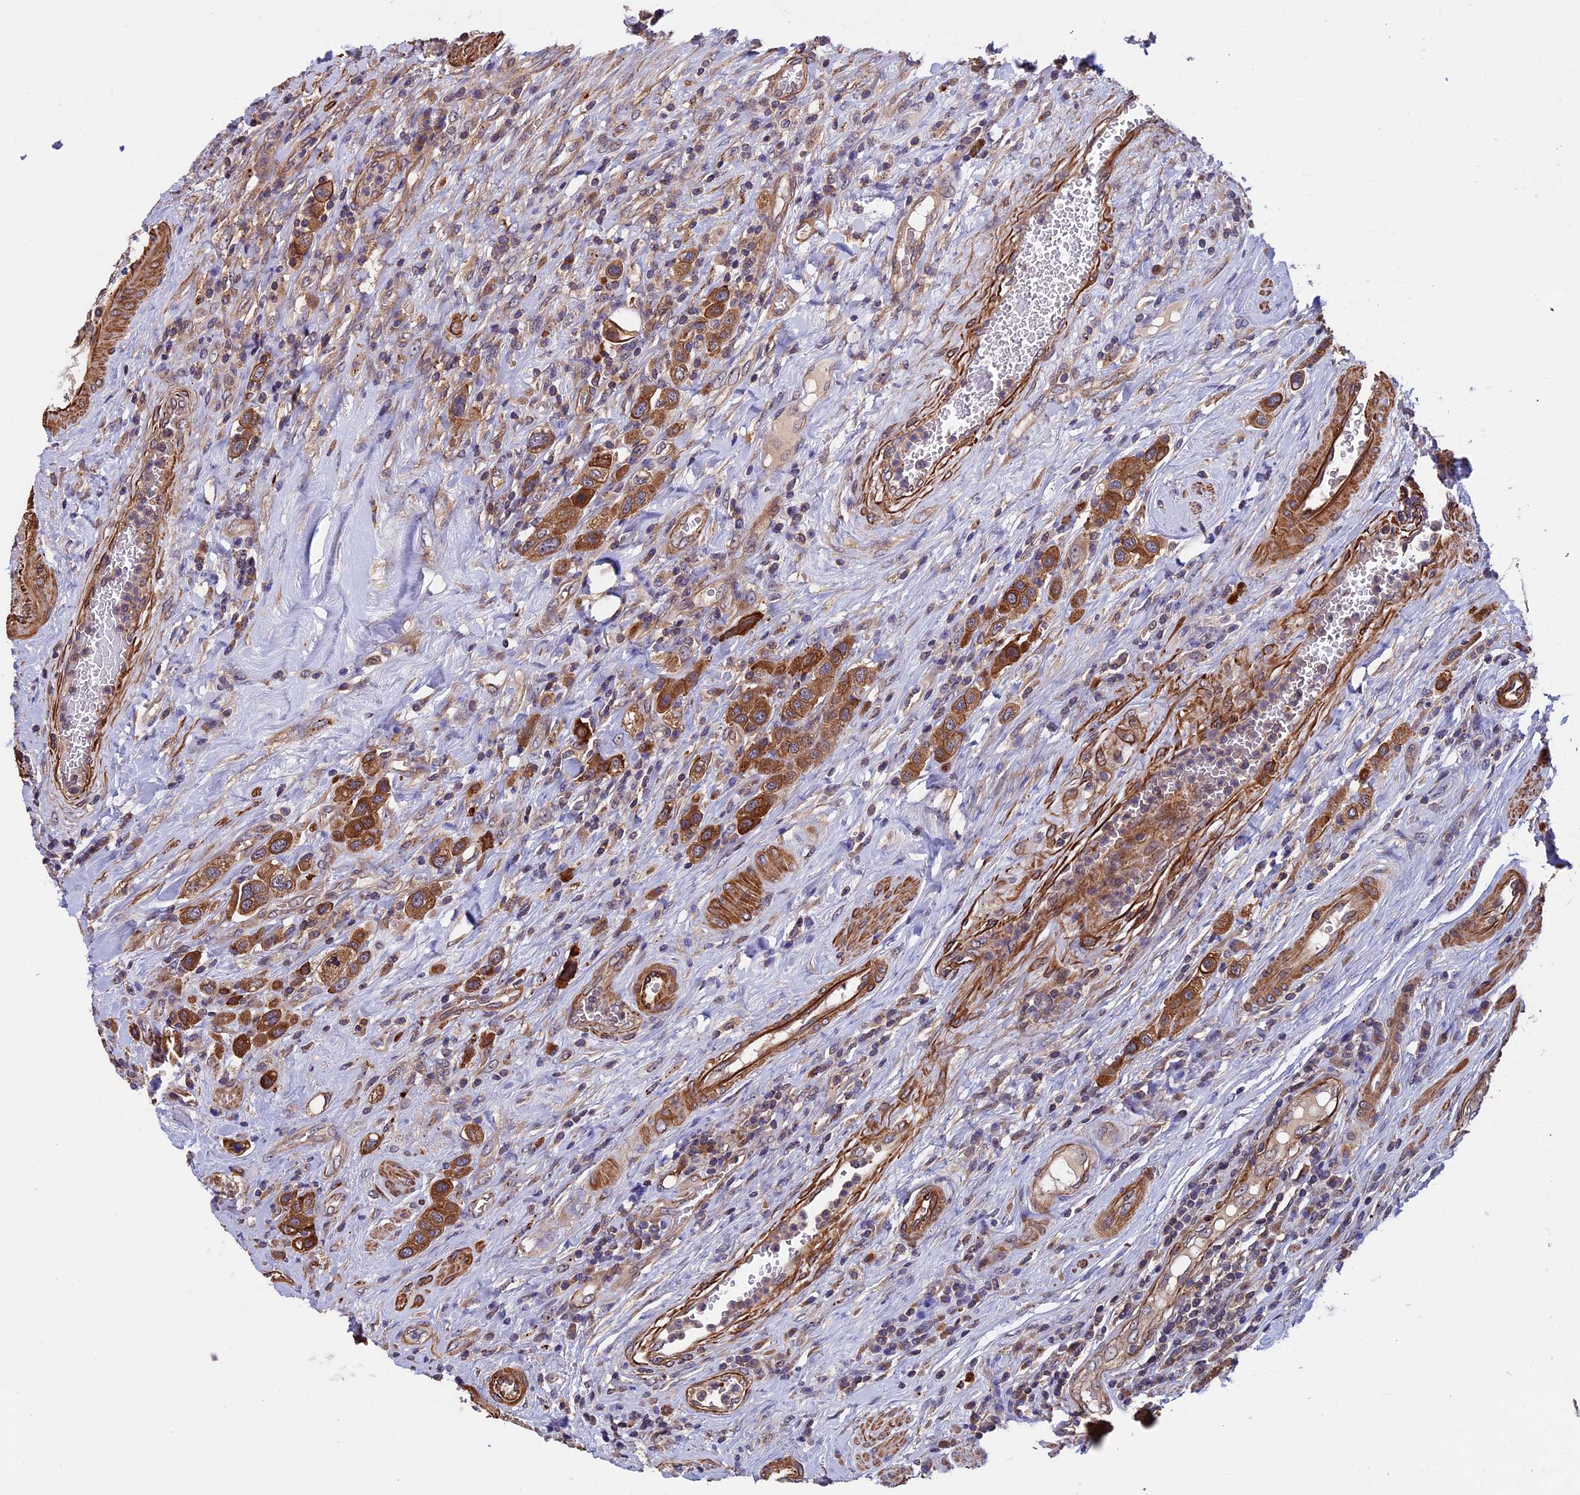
{"staining": {"intensity": "moderate", "quantity": ">75%", "location": "cytoplasmic/membranous"}, "tissue": "urothelial cancer", "cell_type": "Tumor cells", "image_type": "cancer", "snomed": [{"axis": "morphology", "description": "Urothelial carcinoma, High grade"}, {"axis": "topography", "description": "Urinary bladder"}], "caption": "An image of urothelial cancer stained for a protein shows moderate cytoplasmic/membranous brown staining in tumor cells. (DAB = brown stain, brightfield microscopy at high magnification).", "gene": "SLC9A5", "patient": {"sex": "male", "age": 50}}